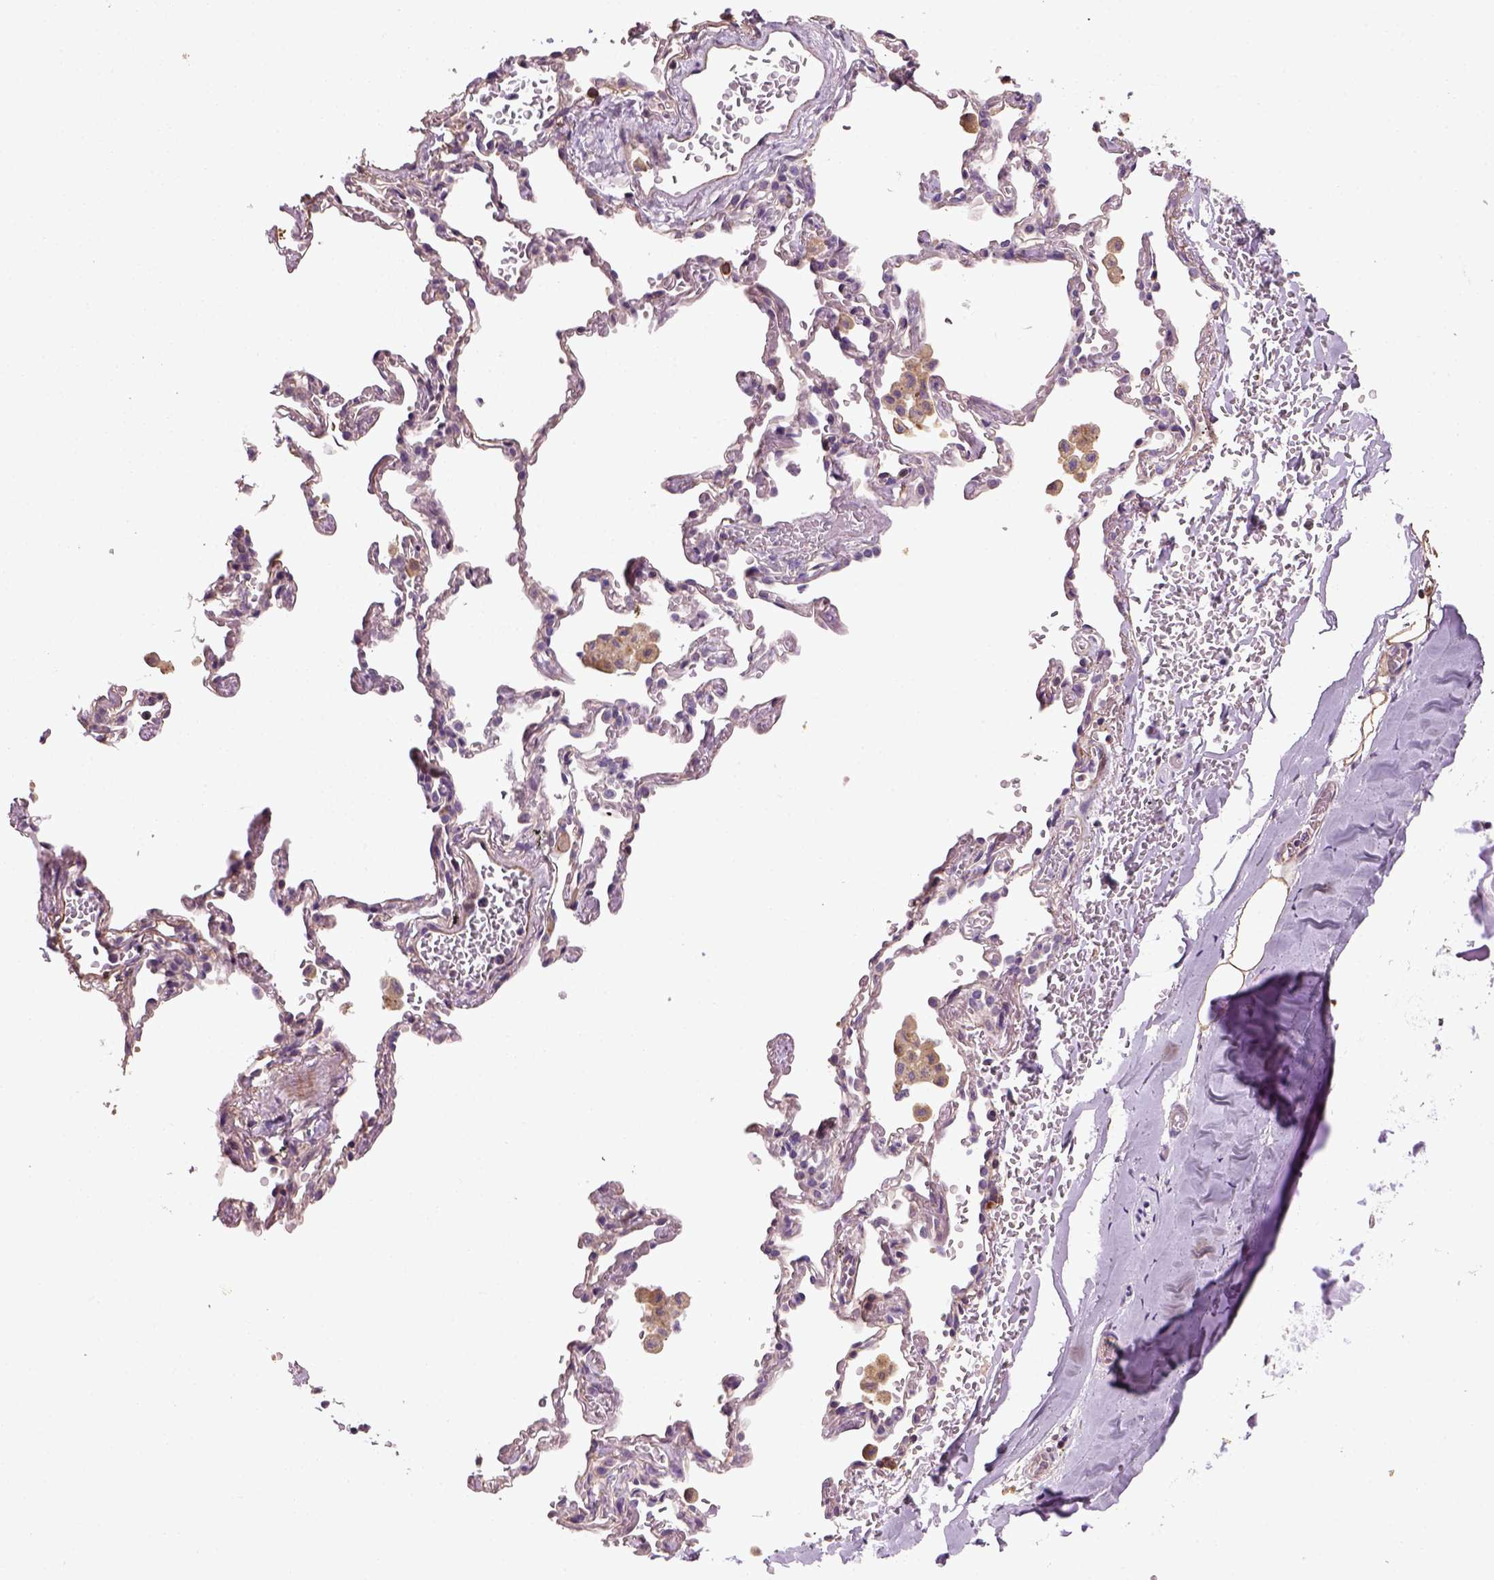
{"staining": {"intensity": "negative", "quantity": "none", "location": "none"}, "tissue": "adipose tissue", "cell_type": "Adipocytes", "image_type": "normal", "snomed": [{"axis": "morphology", "description": "Normal tissue, NOS"}, {"axis": "topography", "description": "Cartilage tissue"}, {"axis": "topography", "description": "Bronchus"}, {"axis": "topography", "description": "Peripheral nerve tissue"}], "caption": "This is an IHC micrograph of benign human adipose tissue. There is no staining in adipocytes.", "gene": "TPRG1", "patient": {"sex": "male", "age": 67}}